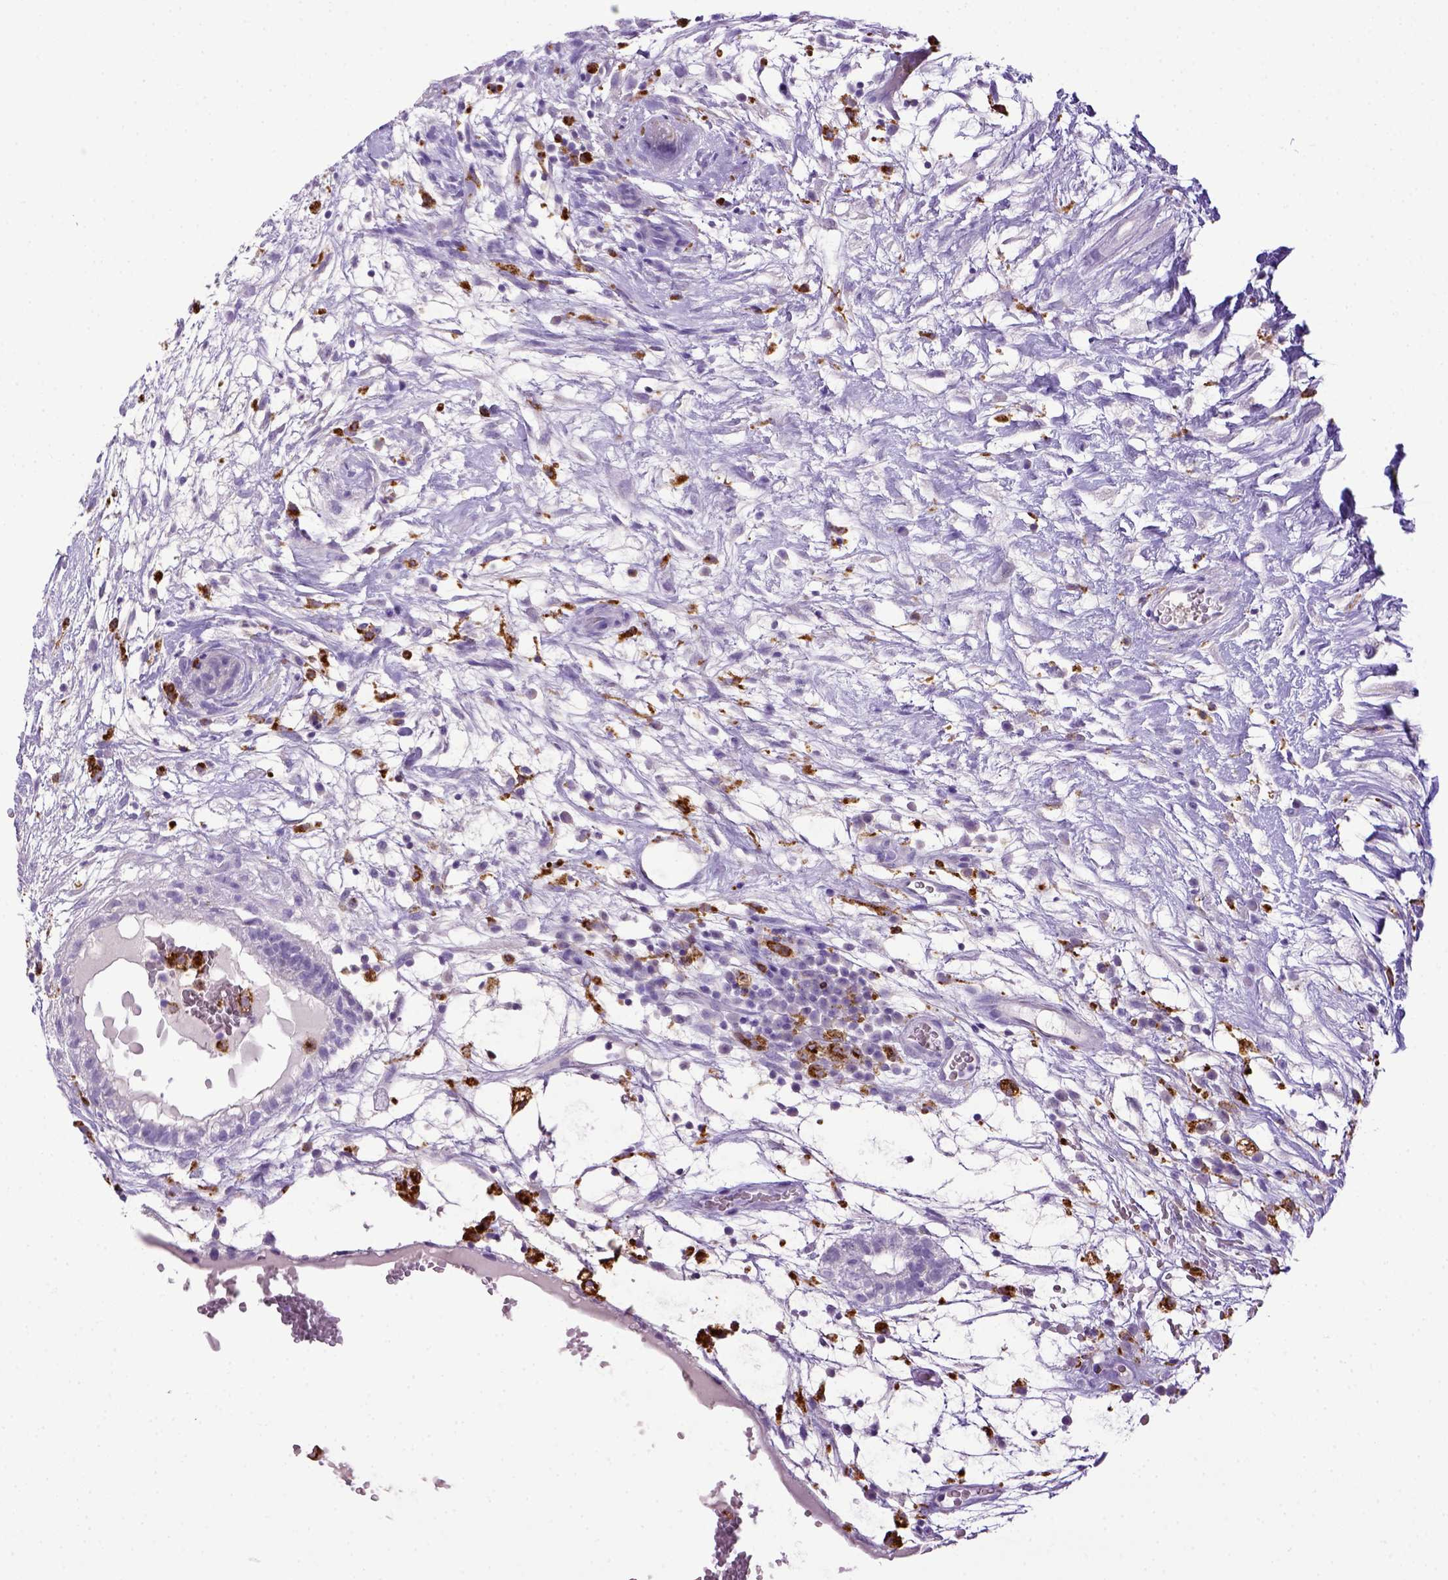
{"staining": {"intensity": "negative", "quantity": "none", "location": "none"}, "tissue": "testis cancer", "cell_type": "Tumor cells", "image_type": "cancer", "snomed": [{"axis": "morphology", "description": "Normal tissue, NOS"}, {"axis": "morphology", "description": "Carcinoma, Embryonal, NOS"}, {"axis": "topography", "description": "Testis"}], "caption": "Micrograph shows no protein positivity in tumor cells of testis embryonal carcinoma tissue. (Stains: DAB IHC with hematoxylin counter stain, Microscopy: brightfield microscopy at high magnification).", "gene": "CD68", "patient": {"sex": "male", "age": 32}}